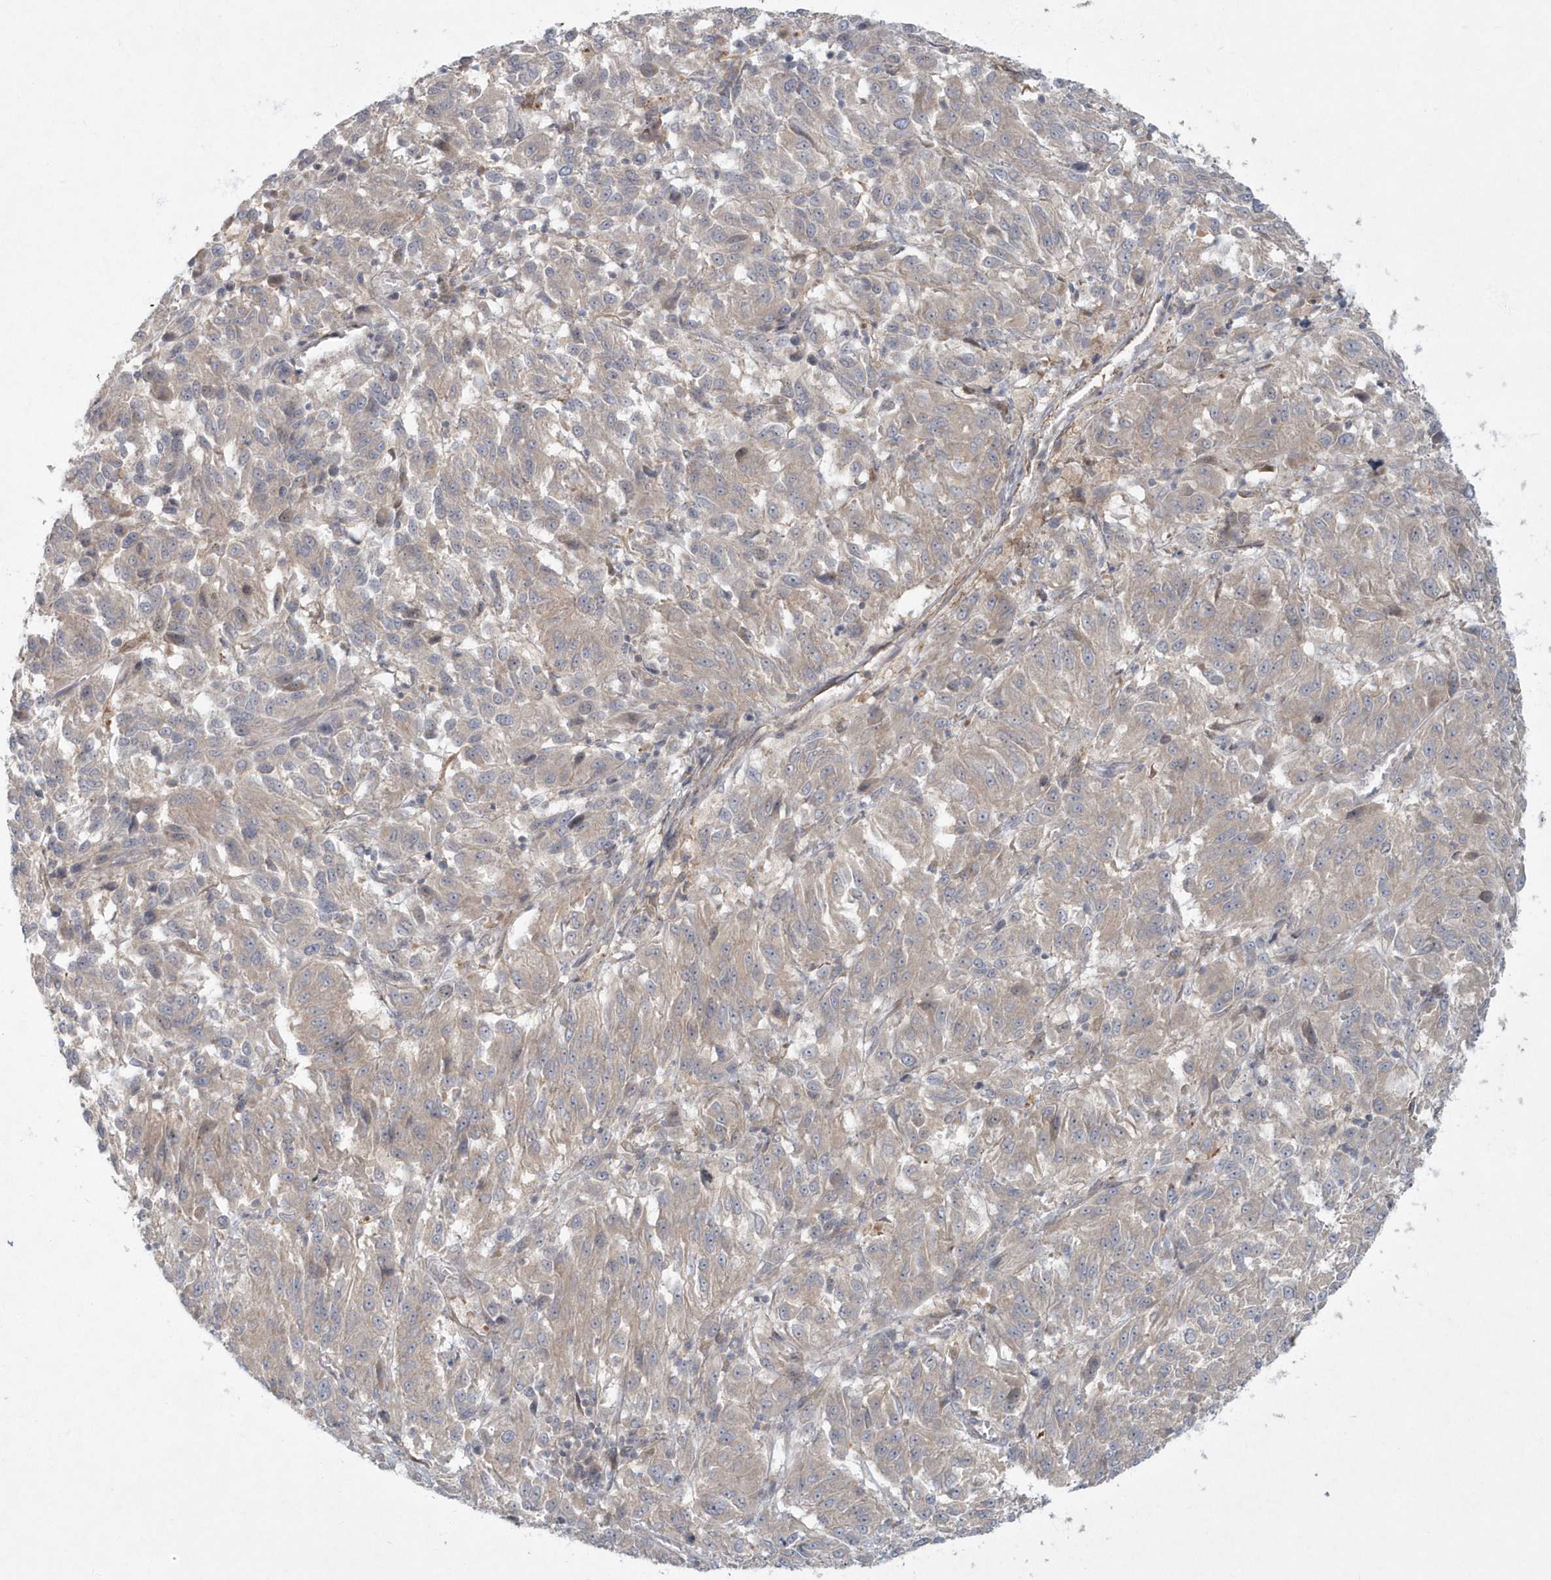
{"staining": {"intensity": "negative", "quantity": "none", "location": "none"}, "tissue": "melanoma", "cell_type": "Tumor cells", "image_type": "cancer", "snomed": [{"axis": "morphology", "description": "Malignant melanoma, Metastatic site"}, {"axis": "topography", "description": "Lung"}], "caption": "Protein analysis of melanoma shows no significant expression in tumor cells.", "gene": "ARHGEF38", "patient": {"sex": "male", "age": 64}}